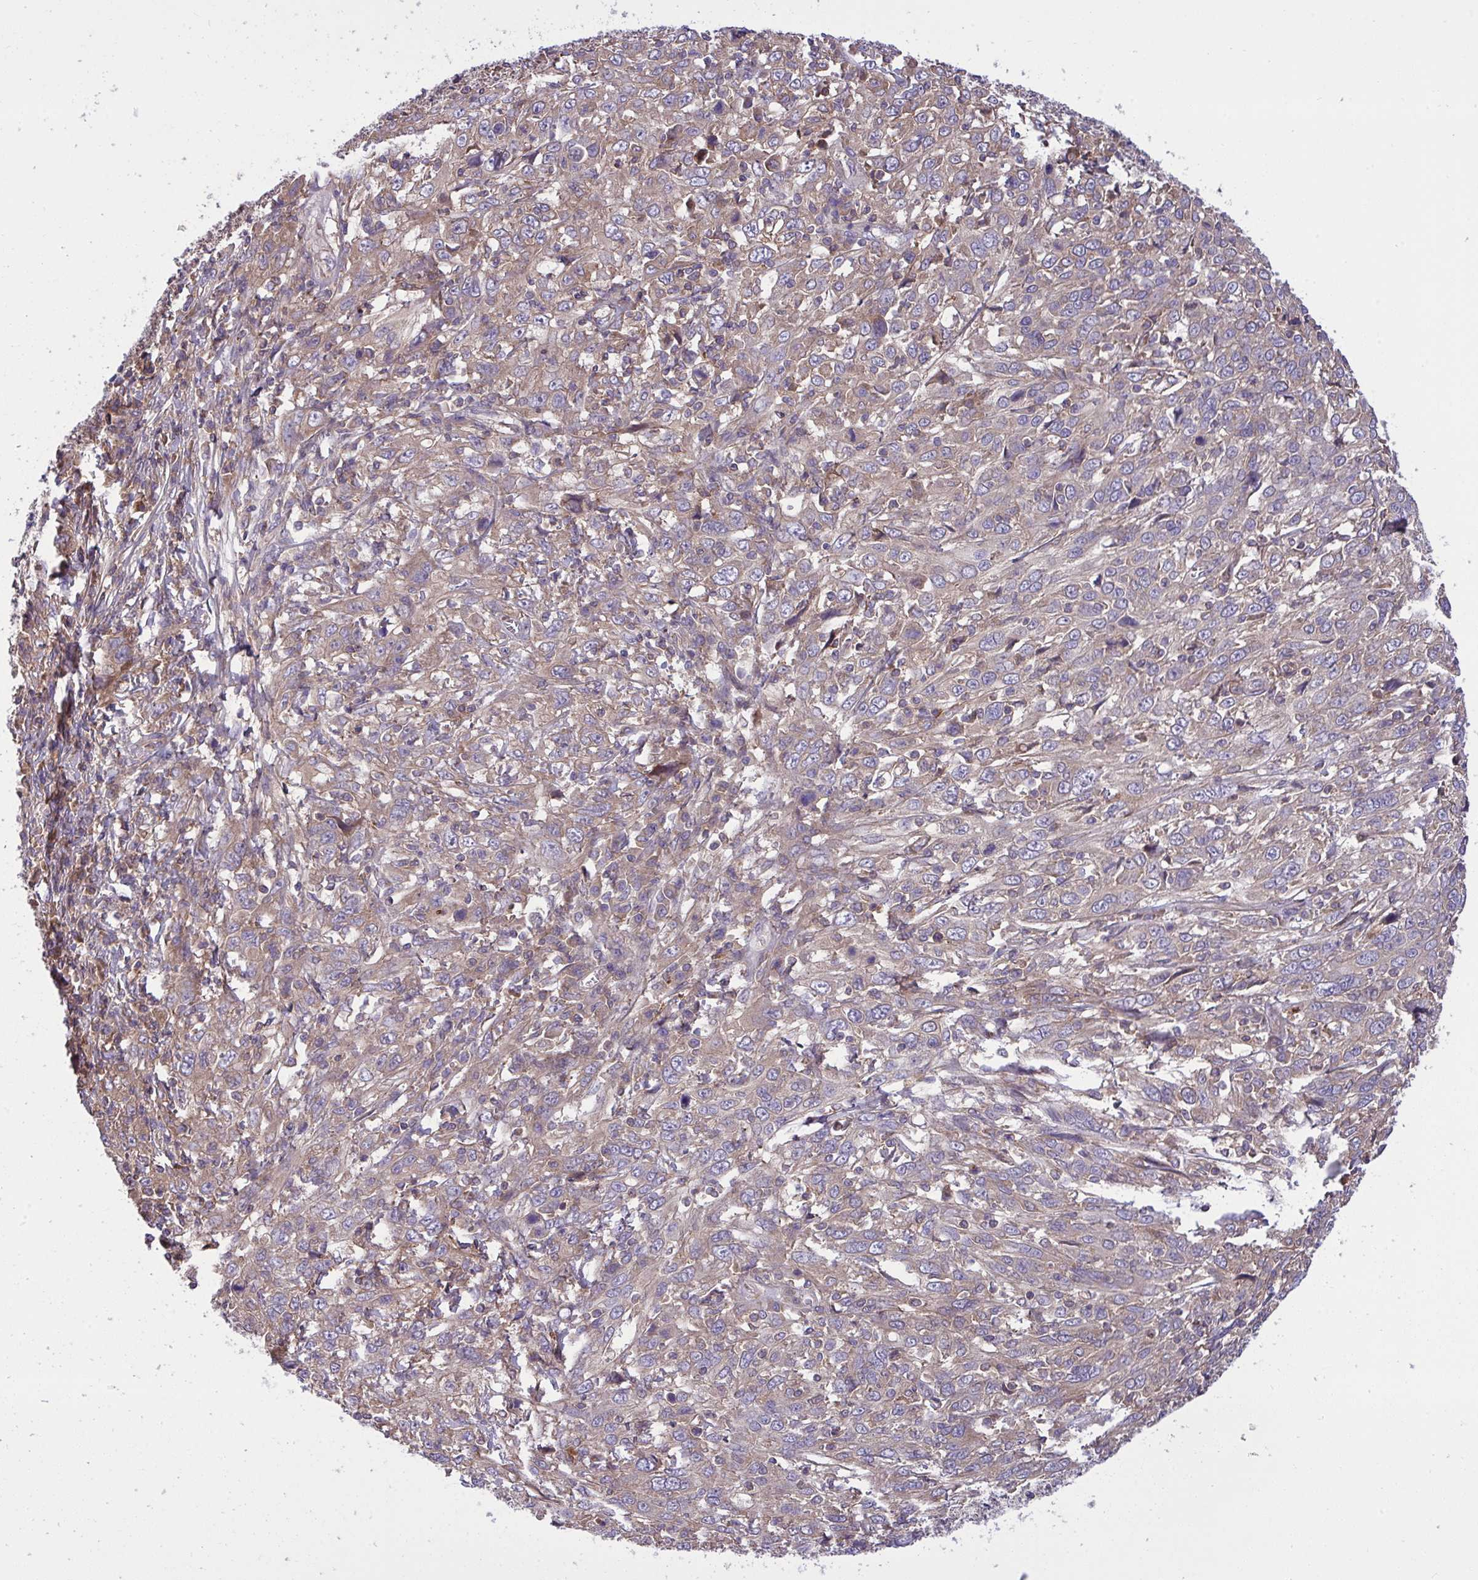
{"staining": {"intensity": "weak", "quantity": "25%-75%", "location": "cytoplasmic/membranous"}, "tissue": "cervical cancer", "cell_type": "Tumor cells", "image_type": "cancer", "snomed": [{"axis": "morphology", "description": "Squamous cell carcinoma, NOS"}, {"axis": "topography", "description": "Cervix"}], "caption": "Immunohistochemical staining of squamous cell carcinoma (cervical) reveals low levels of weak cytoplasmic/membranous staining in about 25%-75% of tumor cells.", "gene": "GRB14", "patient": {"sex": "female", "age": 46}}